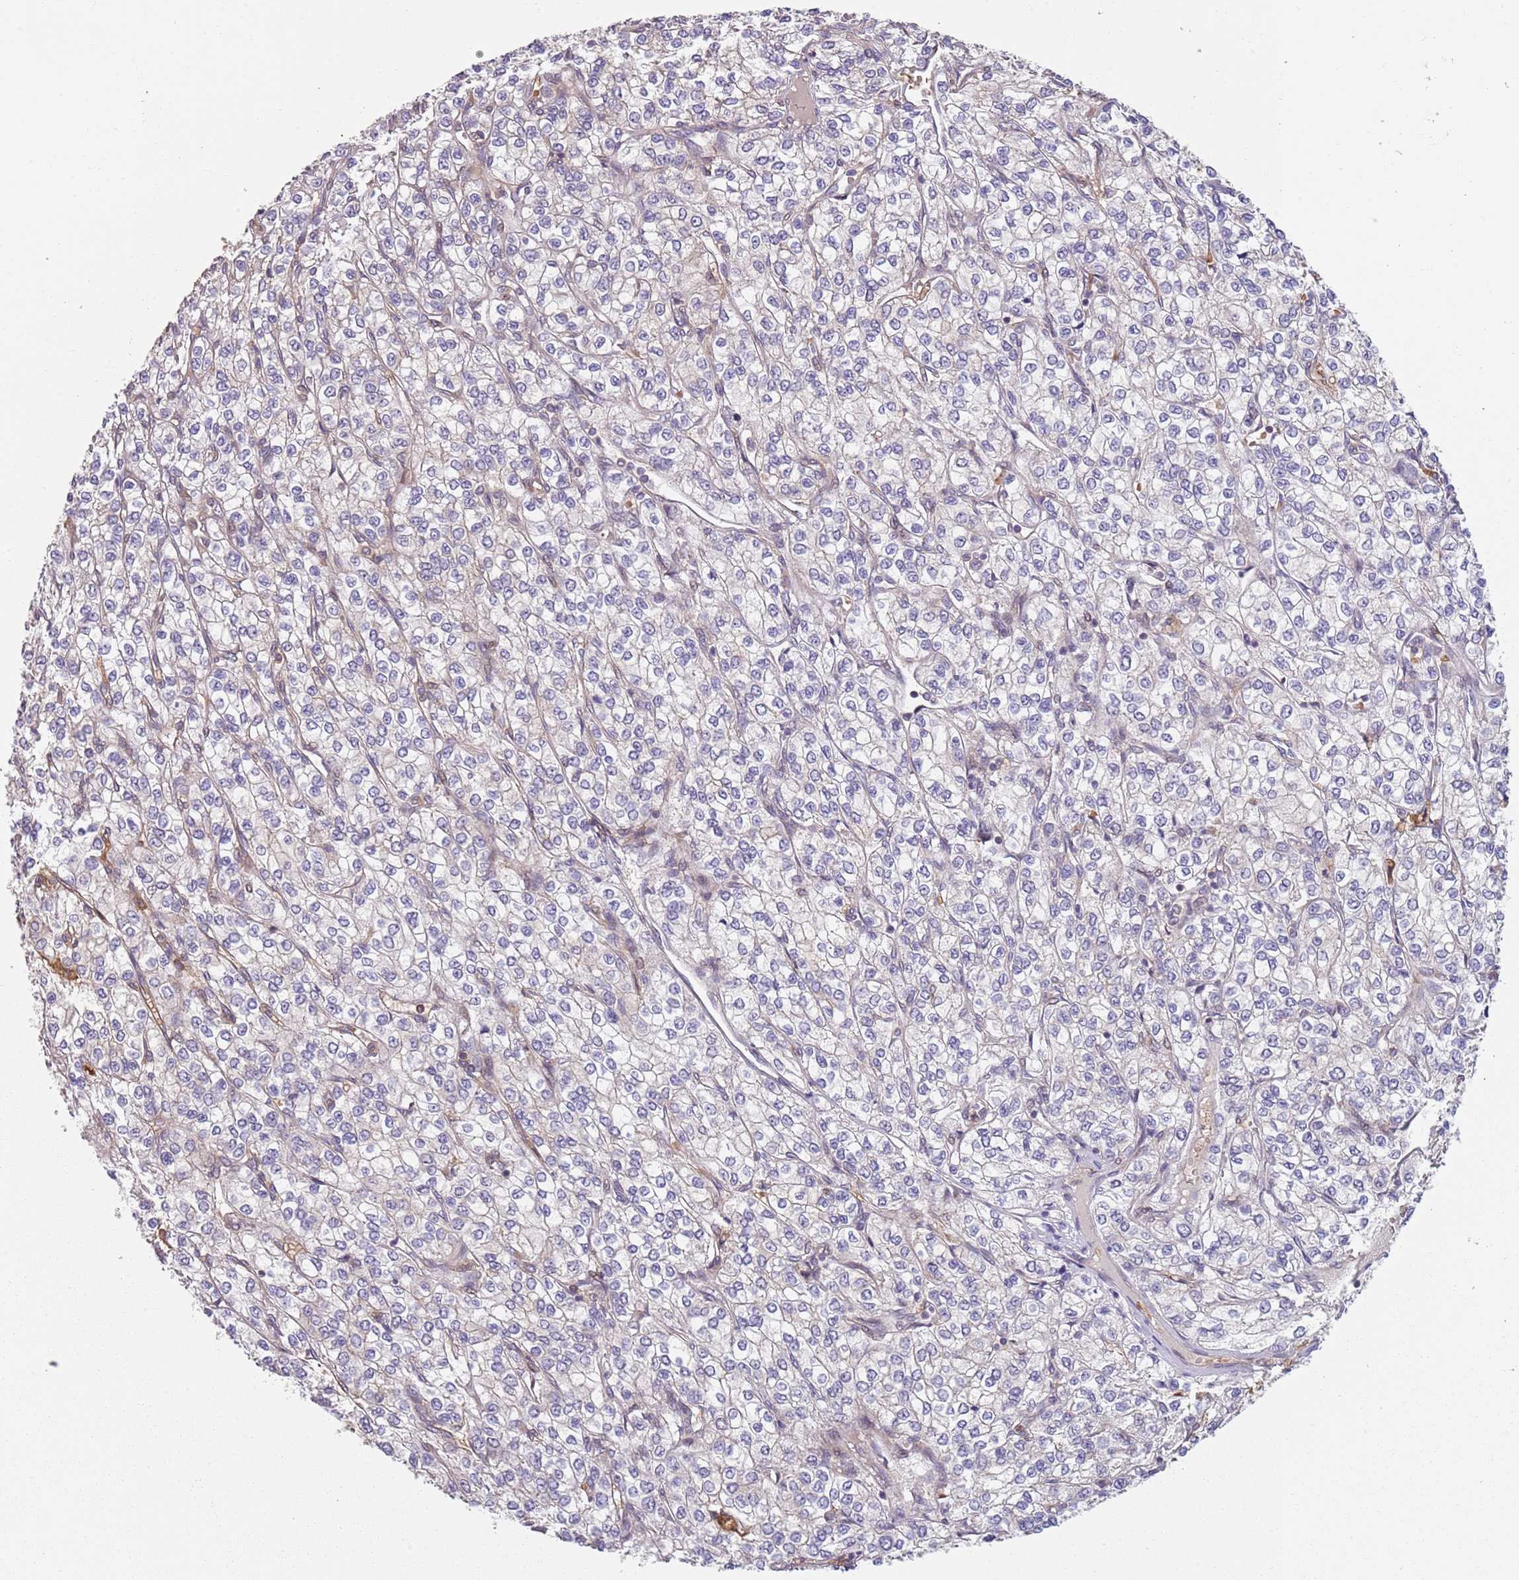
{"staining": {"intensity": "negative", "quantity": "none", "location": "none"}, "tissue": "renal cancer", "cell_type": "Tumor cells", "image_type": "cancer", "snomed": [{"axis": "morphology", "description": "Adenocarcinoma, NOS"}, {"axis": "topography", "description": "Kidney"}], "caption": "A high-resolution image shows IHC staining of renal cancer, which exhibits no significant staining in tumor cells.", "gene": "GGA1", "patient": {"sex": "male", "age": 80}}